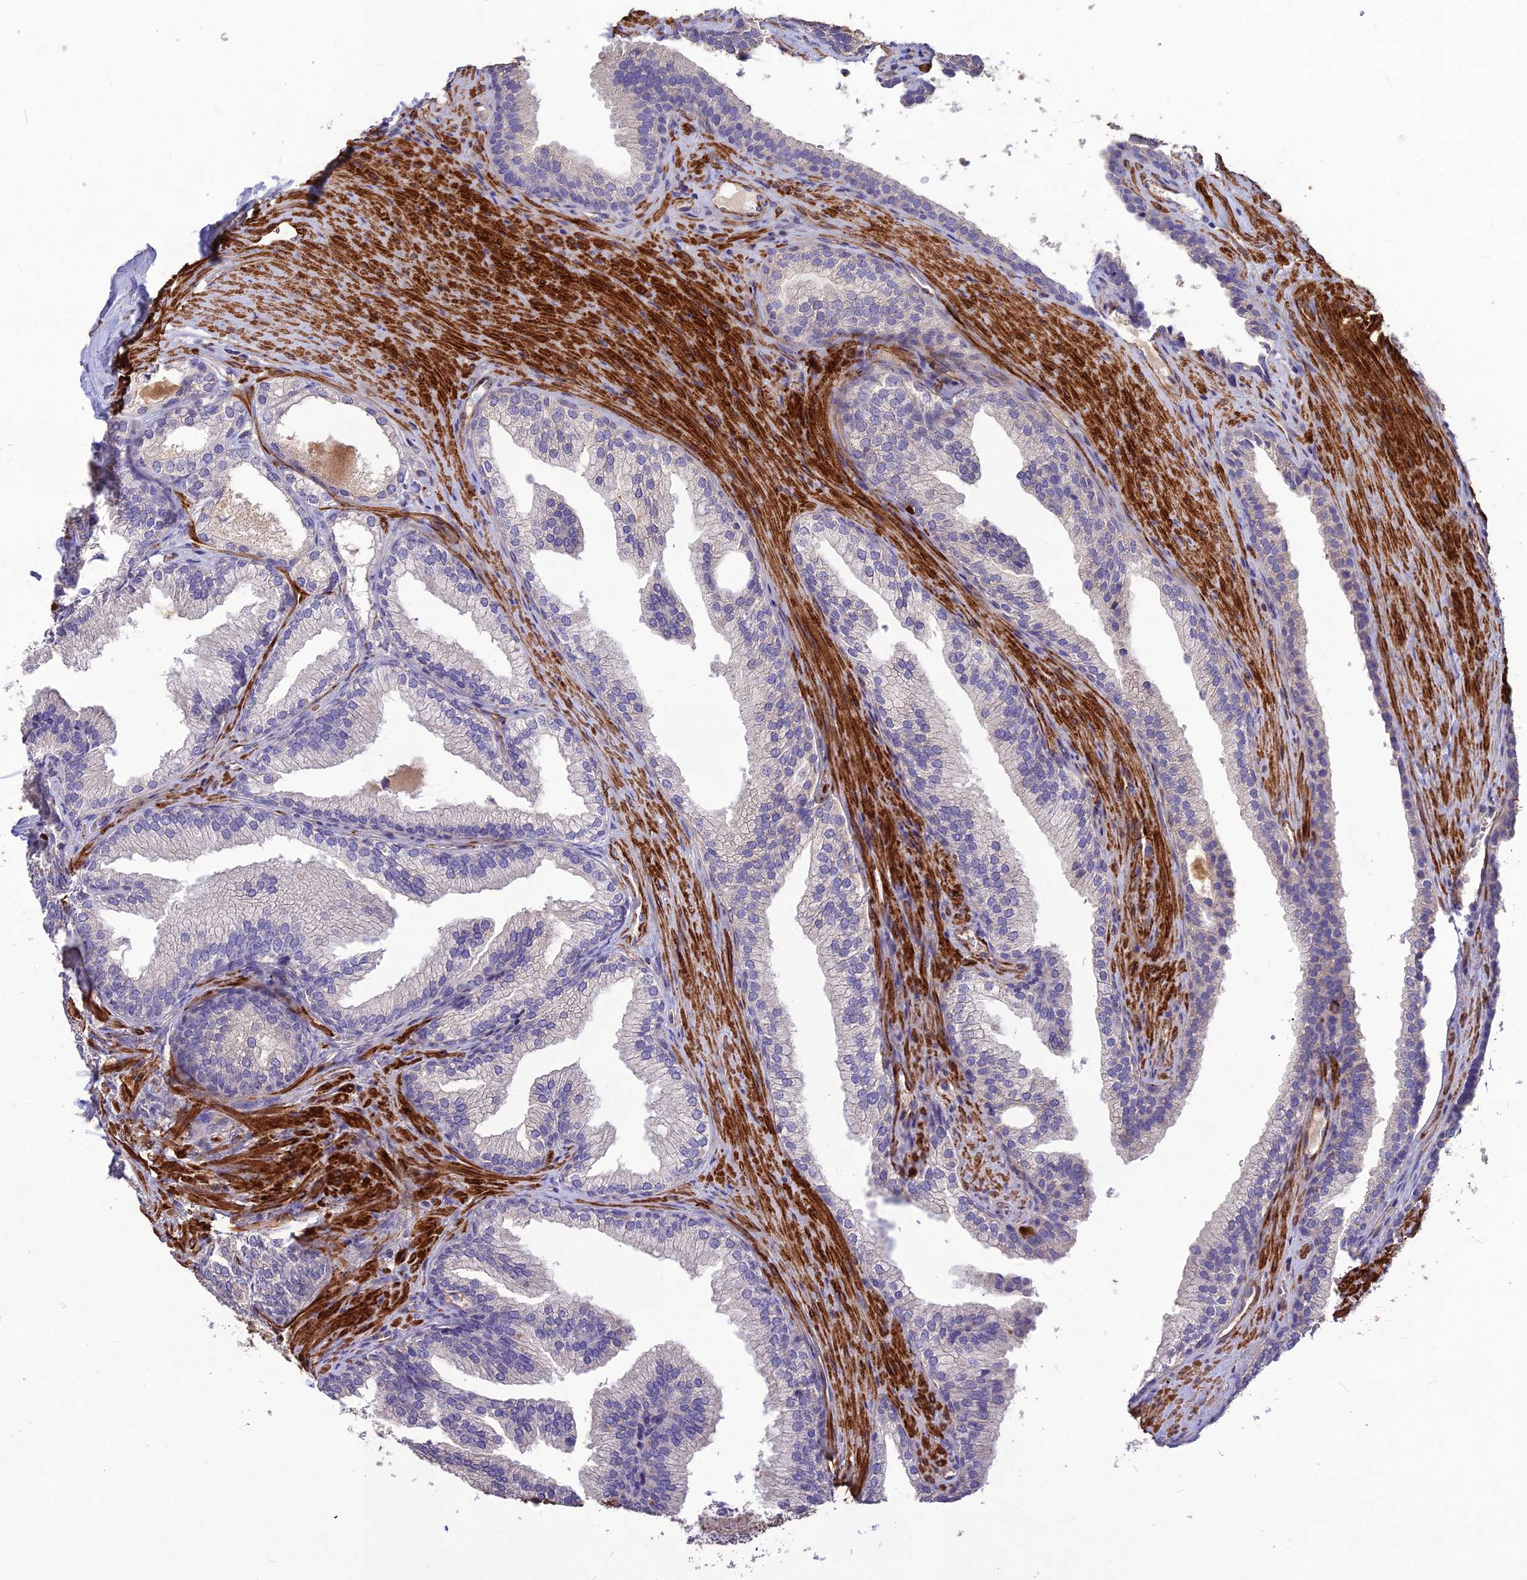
{"staining": {"intensity": "negative", "quantity": "none", "location": "none"}, "tissue": "prostate", "cell_type": "Glandular cells", "image_type": "normal", "snomed": [{"axis": "morphology", "description": "Normal tissue, NOS"}, {"axis": "topography", "description": "Prostate"}], "caption": "The photomicrograph displays no staining of glandular cells in unremarkable prostate.", "gene": "CLUH", "patient": {"sex": "male", "age": 76}}